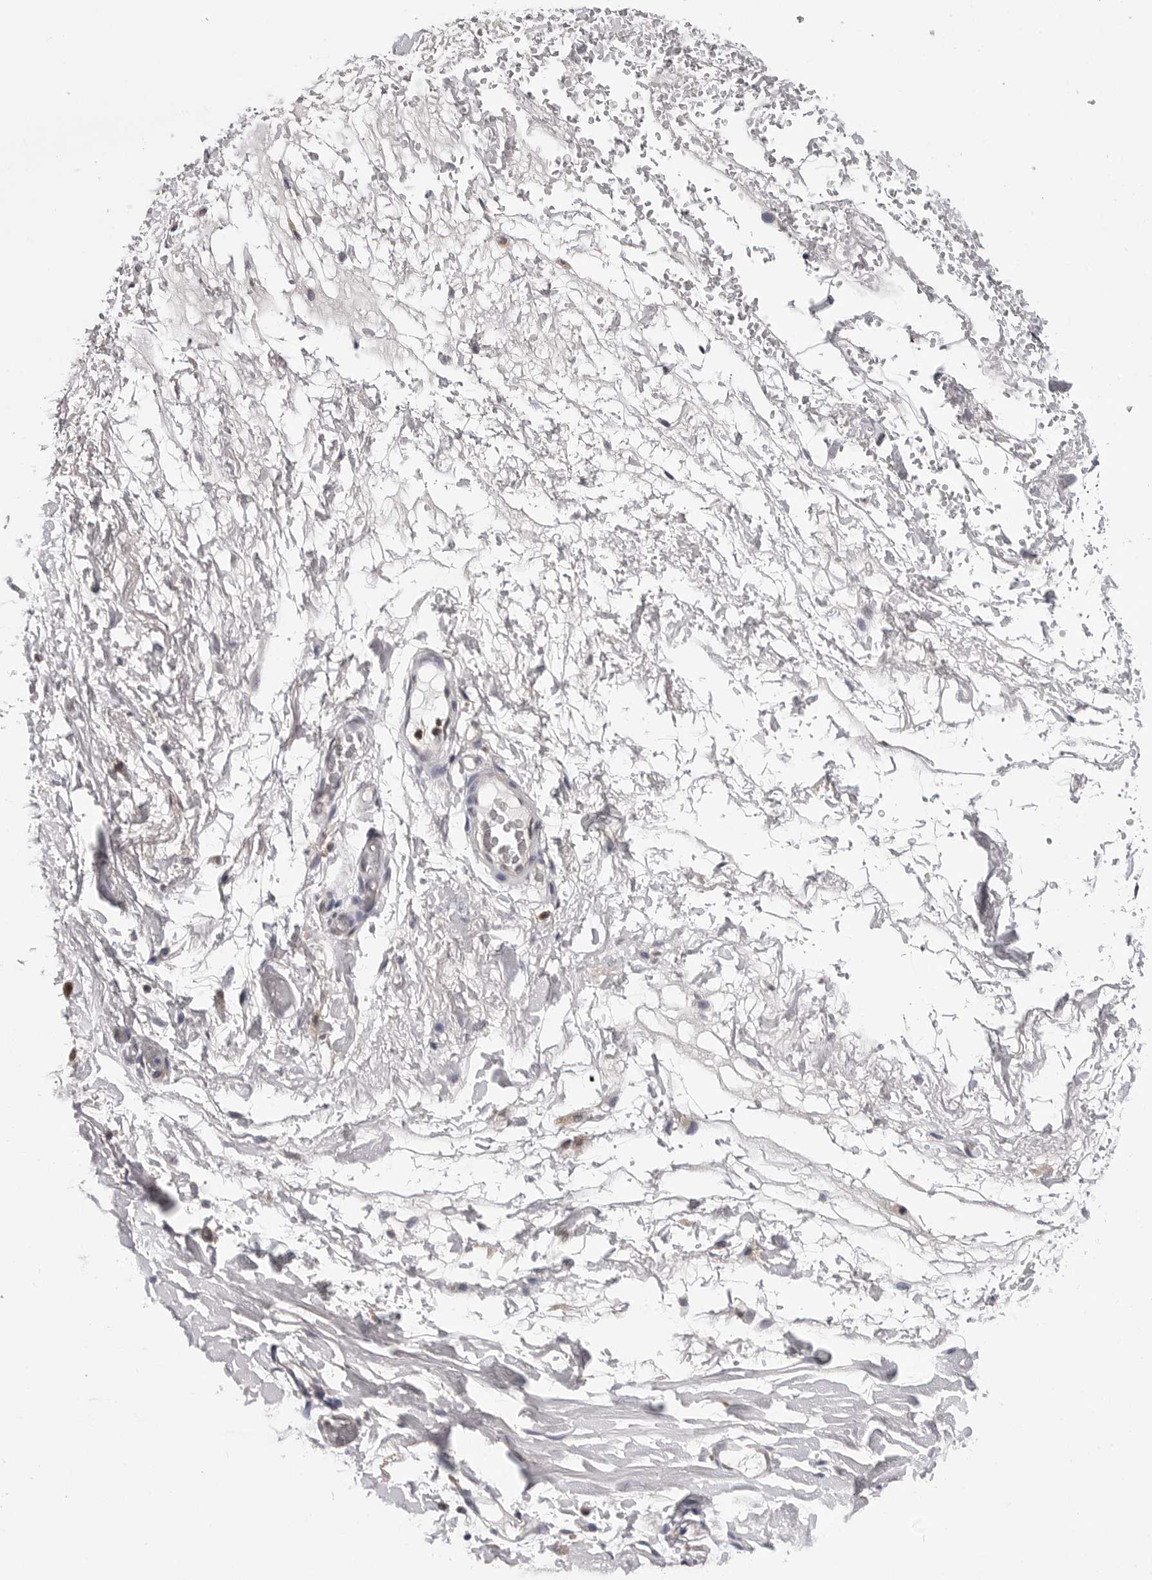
{"staining": {"intensity": "negative", "quantity": "none", "location": "none"}, "tissue": "adipose tissue", "cell_type": "Adipocytes", "image_type": "normal", "snomed": [{"axis": "morphology", "description": "Normal tissue, NOS"}, {"axis": "morphology", "description": "Adenocarcinoma, NOS"}, {"axis": "topography", "description": "Esophagus"}], "caption": "Adipocytes show no significant protein expression in normal adipose tissue. (Brightfield microscopy of DAB (3,3'-diaminobenzidine) immunohistochemistry (IHC) at high magnification).", "gene": "TRMT13", "patient": {"sex": "male", "age": 62}}